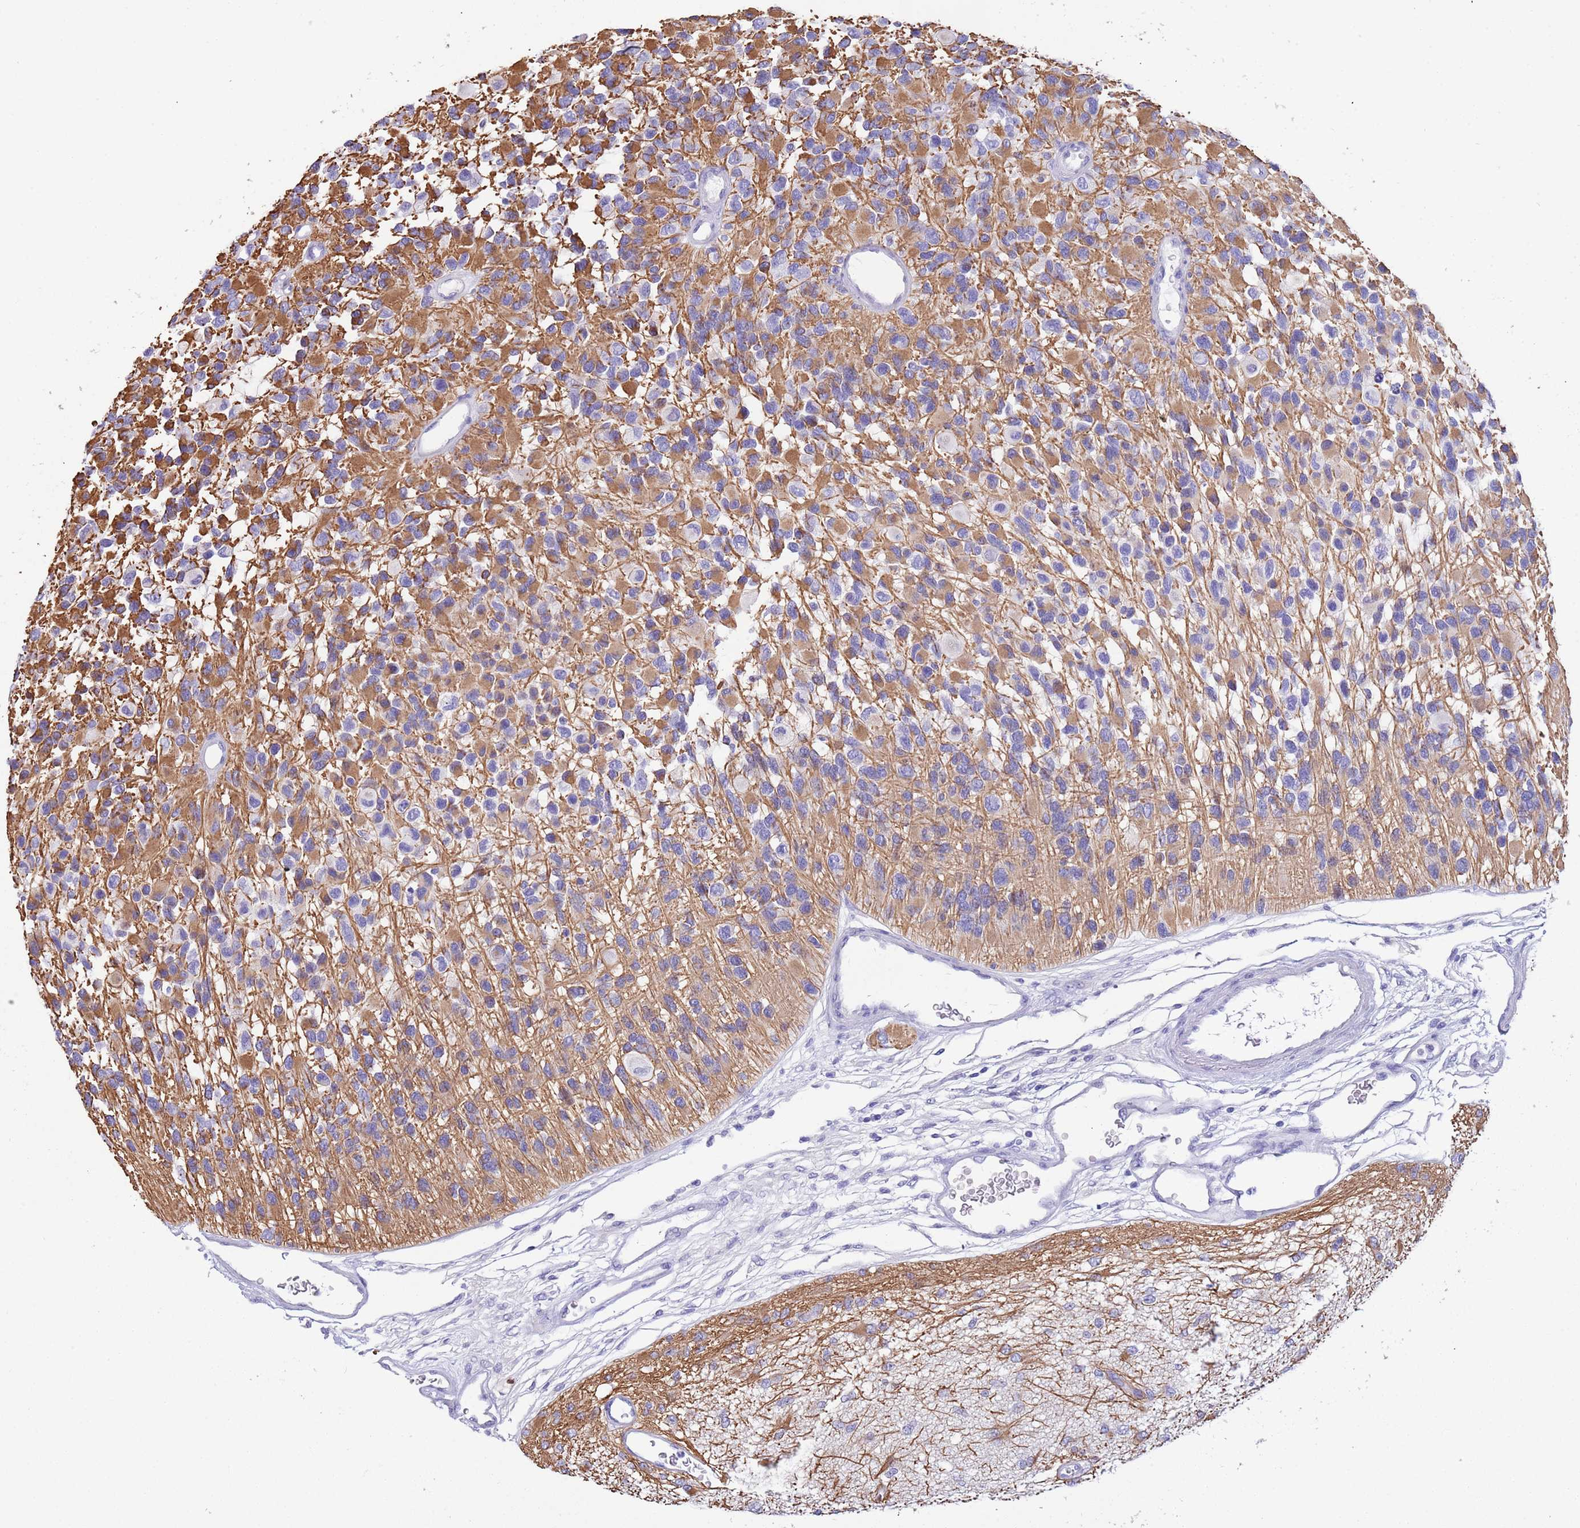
{"staining": {"intensity": "negative", "quantity": "none", "location": "none"}, "tissue": "glioma", "cell_type": "Tumor cells", "image_type": "cancer", "snomed": [{"axis": "morphology", "description": "Glioma, malignant, High grade"}, {"axis": "topography", "description": "Brain"}], "caption": "The histopathology image displays no staining of tumor cells in glioma. (Brightfield microscopy of DAB IHC at high magnification).", "gene": "CABYR", "patient": {"sex": "male", "age": 77}}